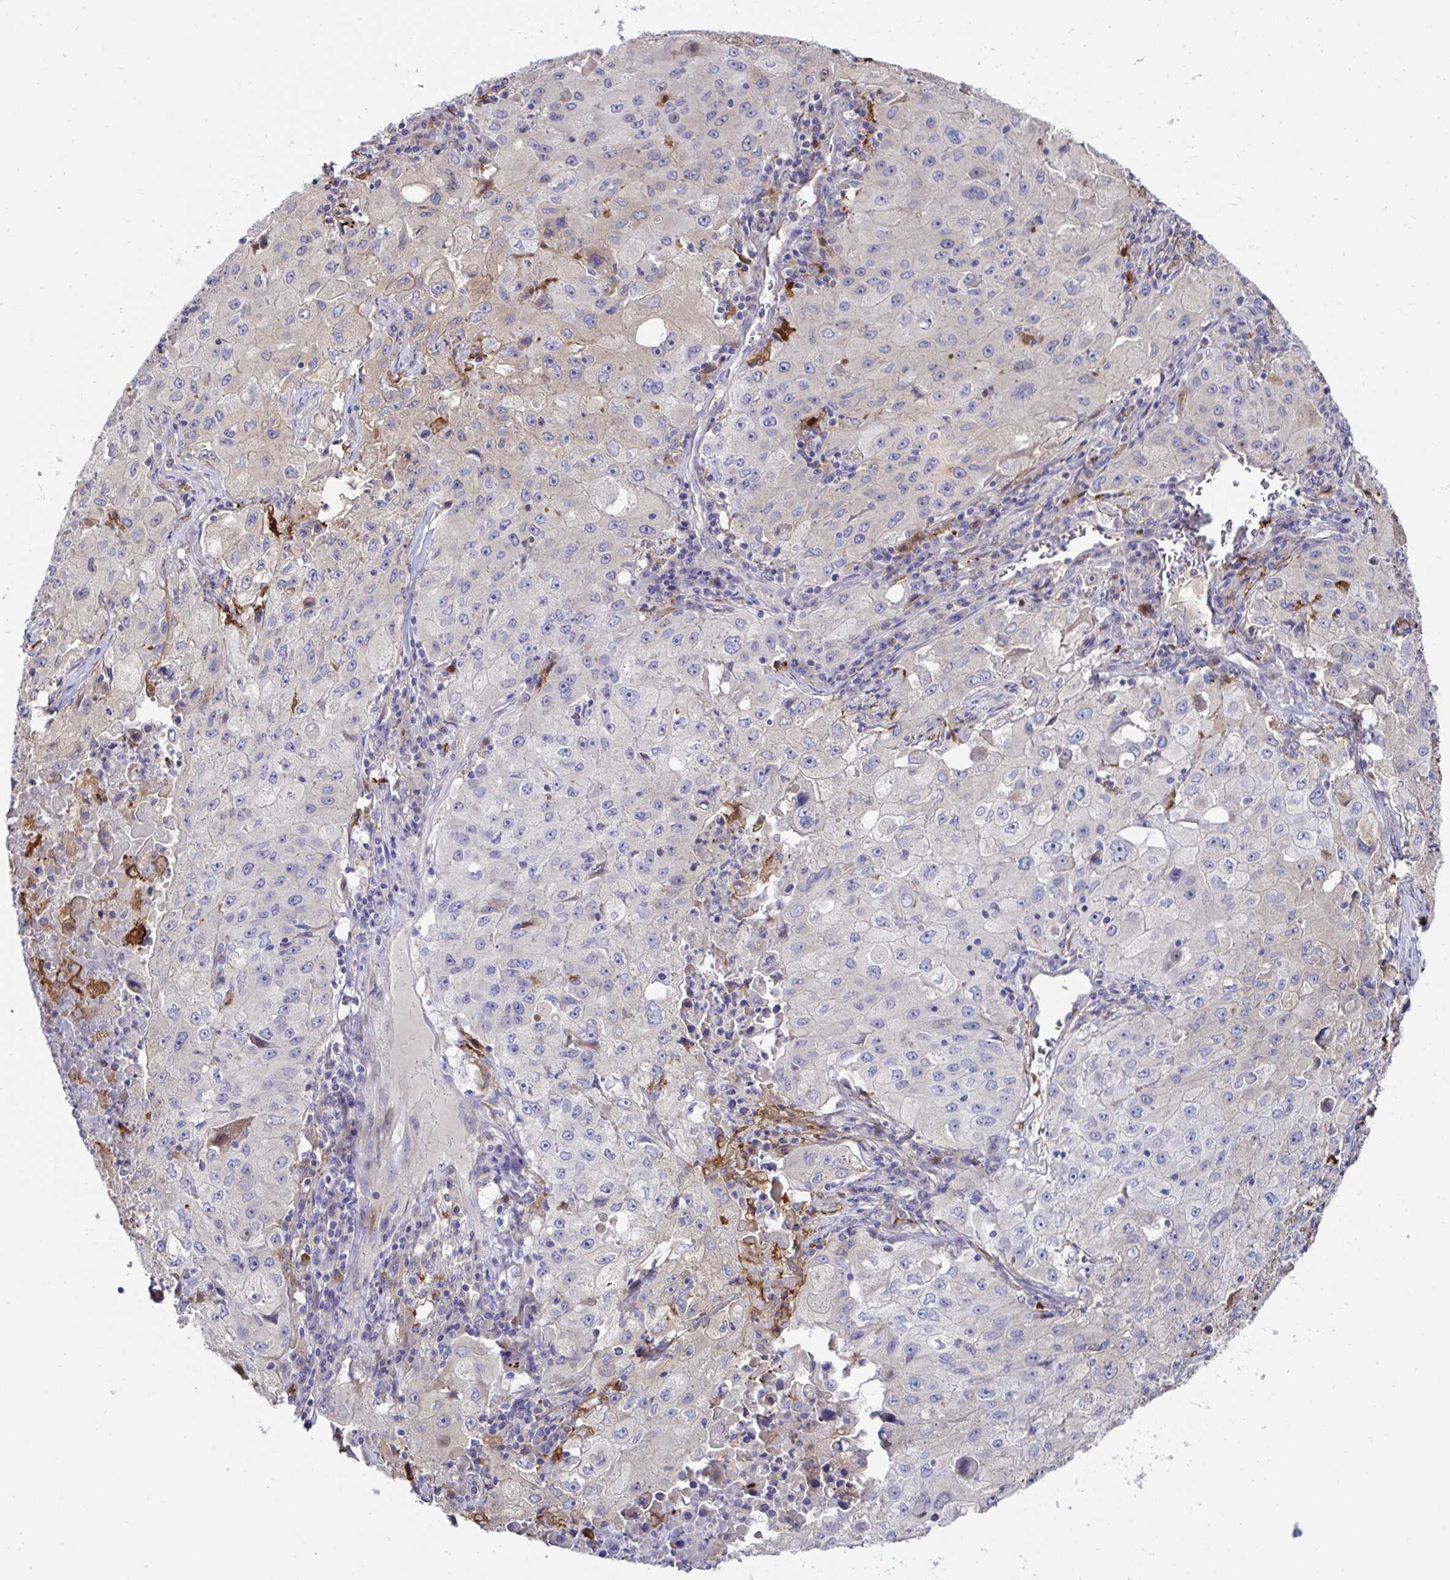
{"staining": {"intensity": "weak", "quantity": "25%-75%", "location": "cytoplasmic/membranous"}, "tissue": "lung cancer", "cell_type": "Tumor cells", "image_type": "cancer", "snomed": [{"axis": "morphology", "description": "Squamous cell carcinoma, NOS"}, {"axis": "topography", "description": "Lung"}], "caption": "IHC histopathology image of human lung cancer stained for a protein (brown), which demonstrates low levels of weak cytoplasmic/membranous expression in about 25%-75% of tumor cells.", "gene": "FBXL13", "patient": {"sex": "male", "age": 63}}